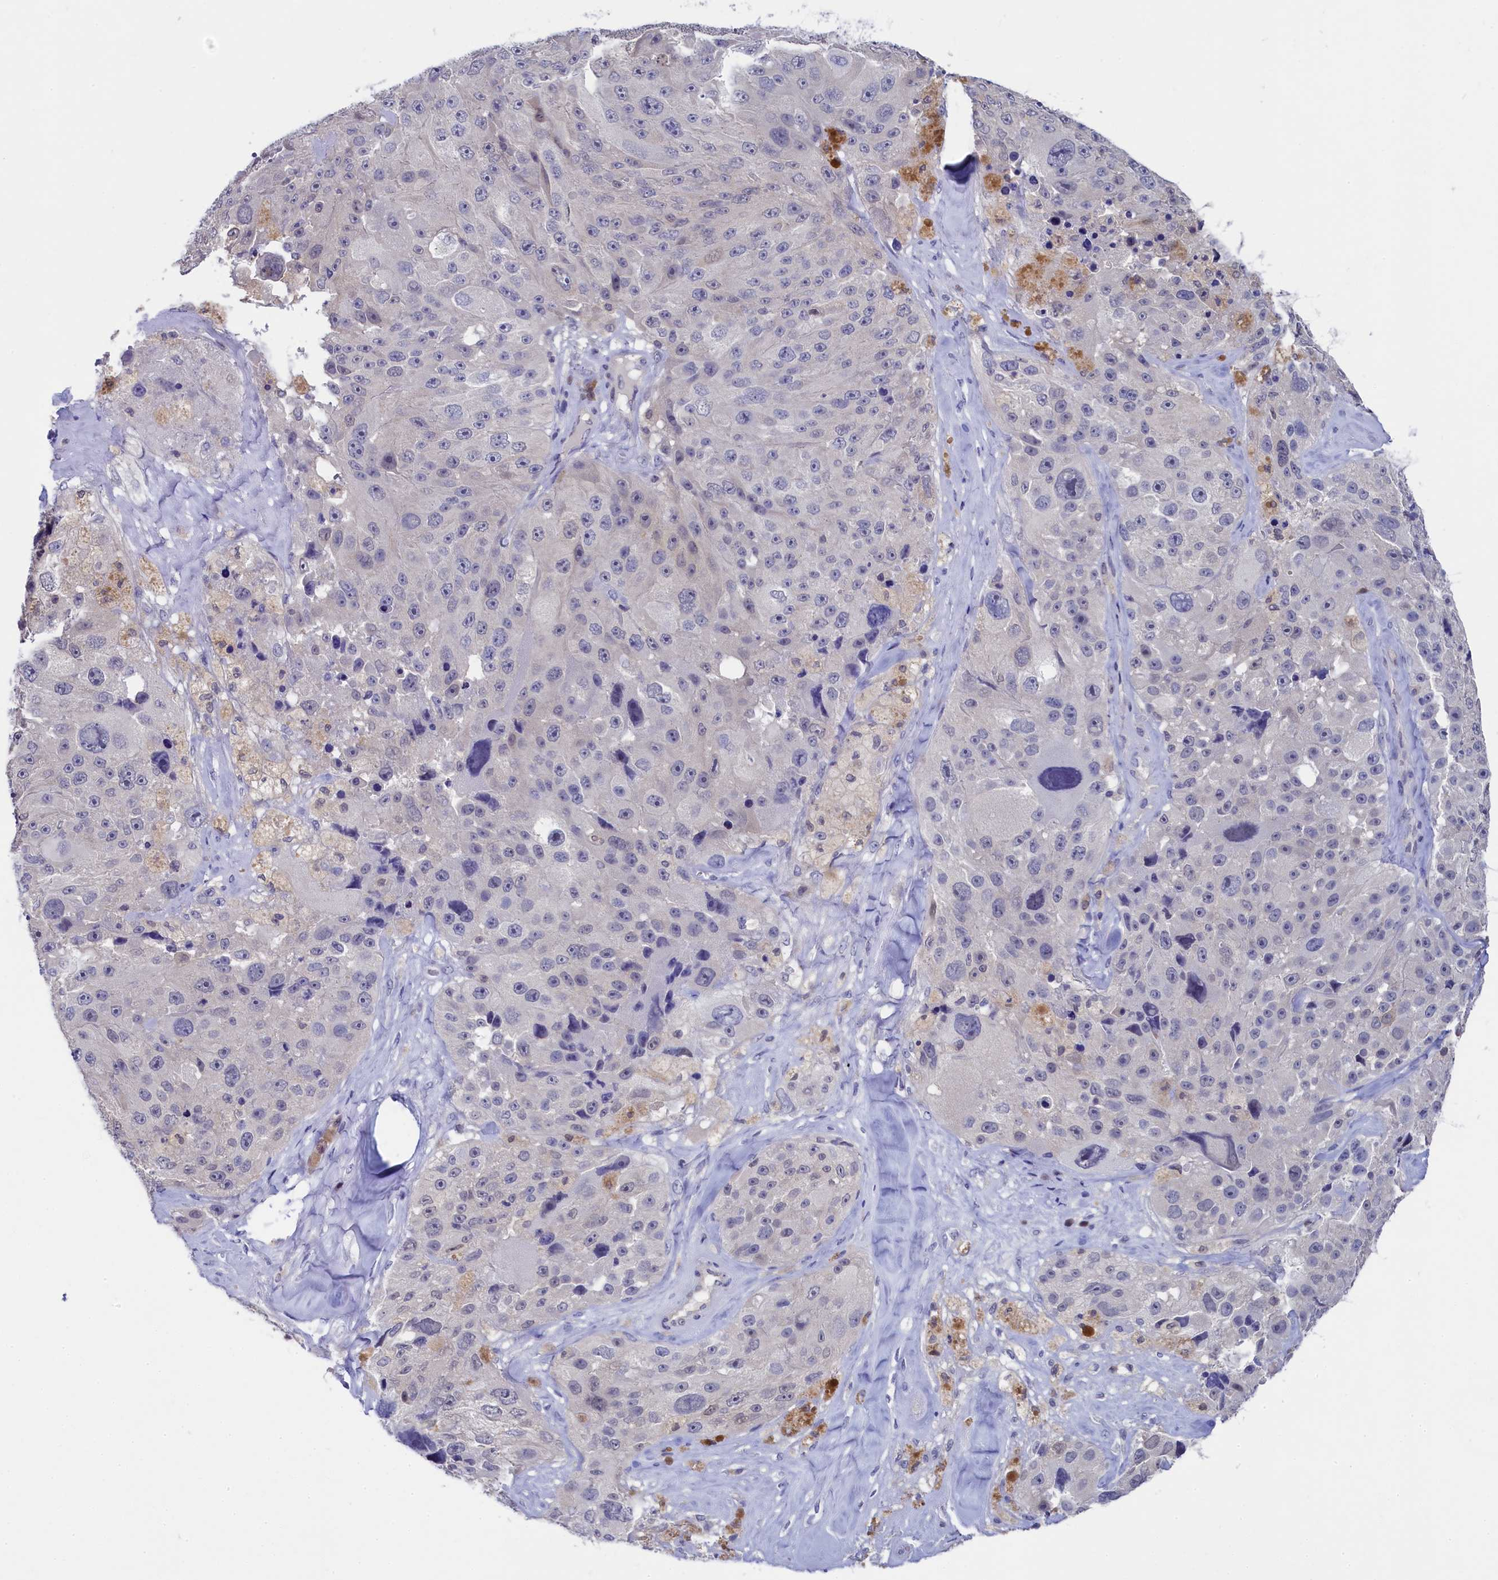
{"staining": {"intensity": "negative", "quantity": "none", "location": "none"}, "tissue": "melanoma", "cell_type": "Tumor cells", "image_type": "cancer", "snomed": [{"axis": "morphology", "description": "Malignant melanoma, Metastatic site"}, {"axis": "topography", "description": "Lymph node"}], "caption": "Tumor cells are negative for protein expression in human melanoma.", "gene": "C11orf54", "patient": {"sex": "male", "age": 62}}